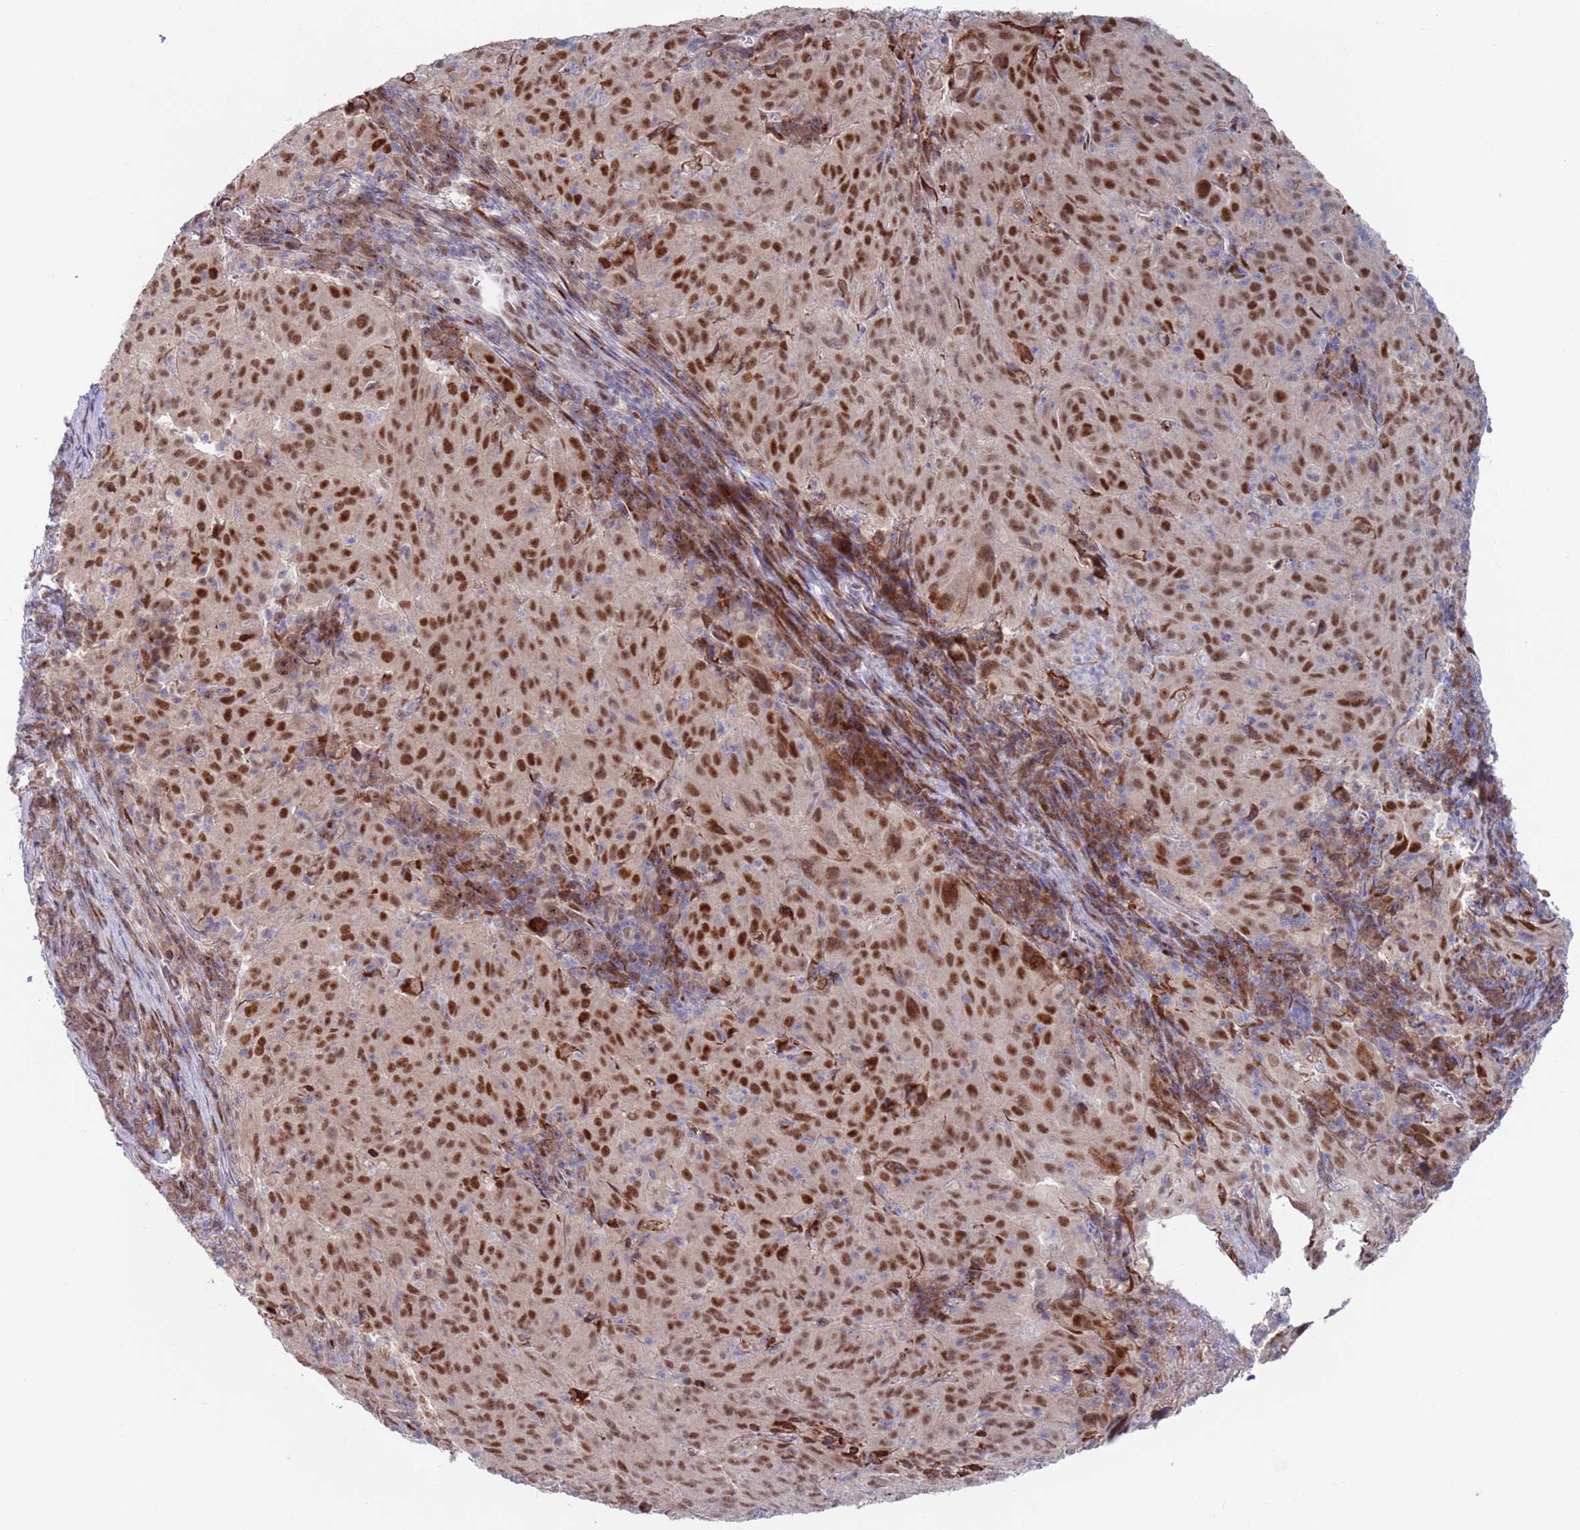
{"staining": {"intensity": "moderate", "quantity": ">75%", "location": "nuclear"}, "tissue": "pancreatic cancer", "cell_type": "Tumor cells", "image_type": "cancer", "snomed": [{"axis": "morphology", "description": "Adenocarcinoma, NOS"}, {"axis": "topography", "description": "Pancreas"}], "caption": "Immunohistochemical staining of pancreatic adenocarcinoma exhibits medium levels of moderate nuclear positivity in approximately >75% of tumor cells.", "gene": "FBXO27", "patient": {"sex": "male", "age": 63}}